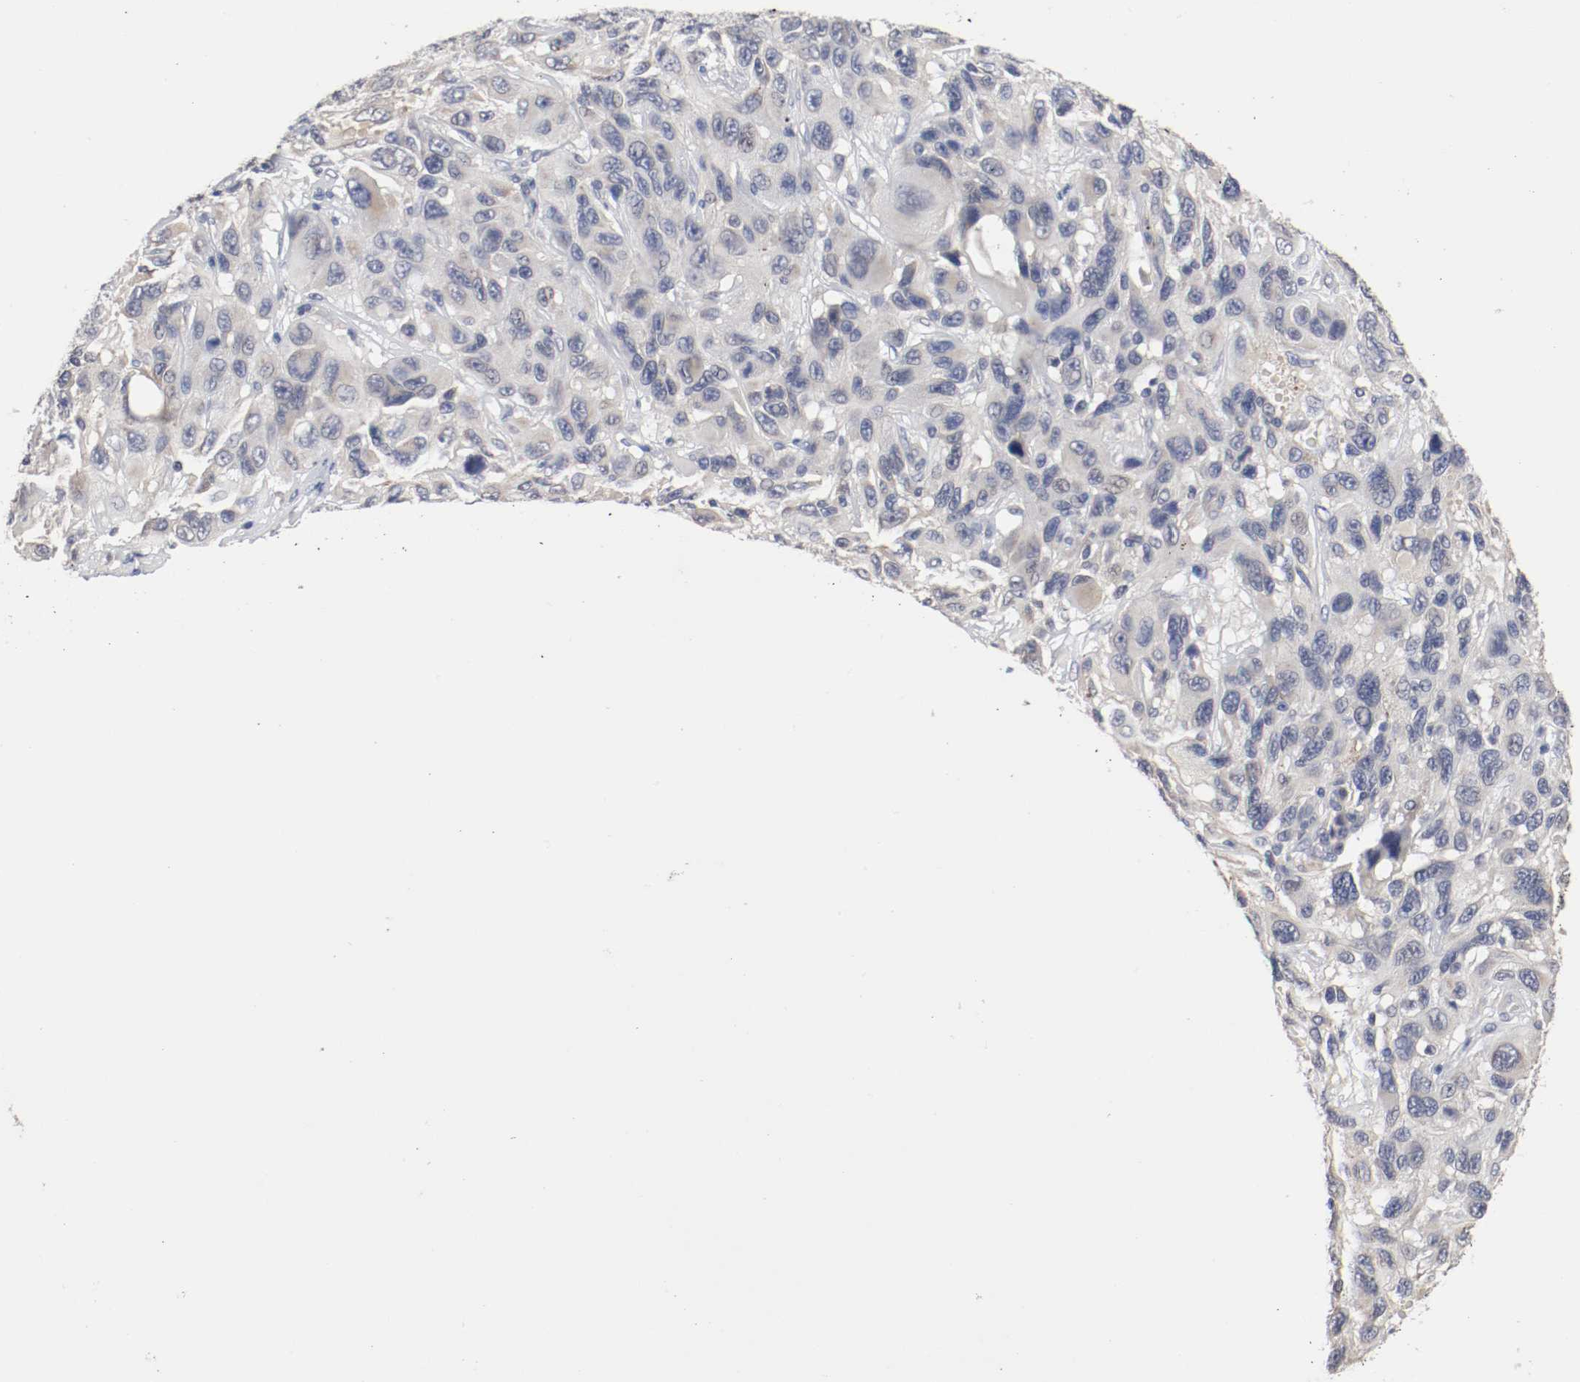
{"staining": {"intensity": "negative", "quantity": "none", "location": "none"}, "tissue": "melanoma", "cell_type": "Tumor cells", "image_type": "cancer", "snomed": [{"axis": "morphology", "description": "Malignant melanoma, NOS"}, {"axis": "topography", "description": "Skin"}], "caption": "Immunohistochemistry of malignant melanoma shows no expression in tumor cells.", "gene": "CEBPE", "patient": {"sex": "male", "age": 53}}